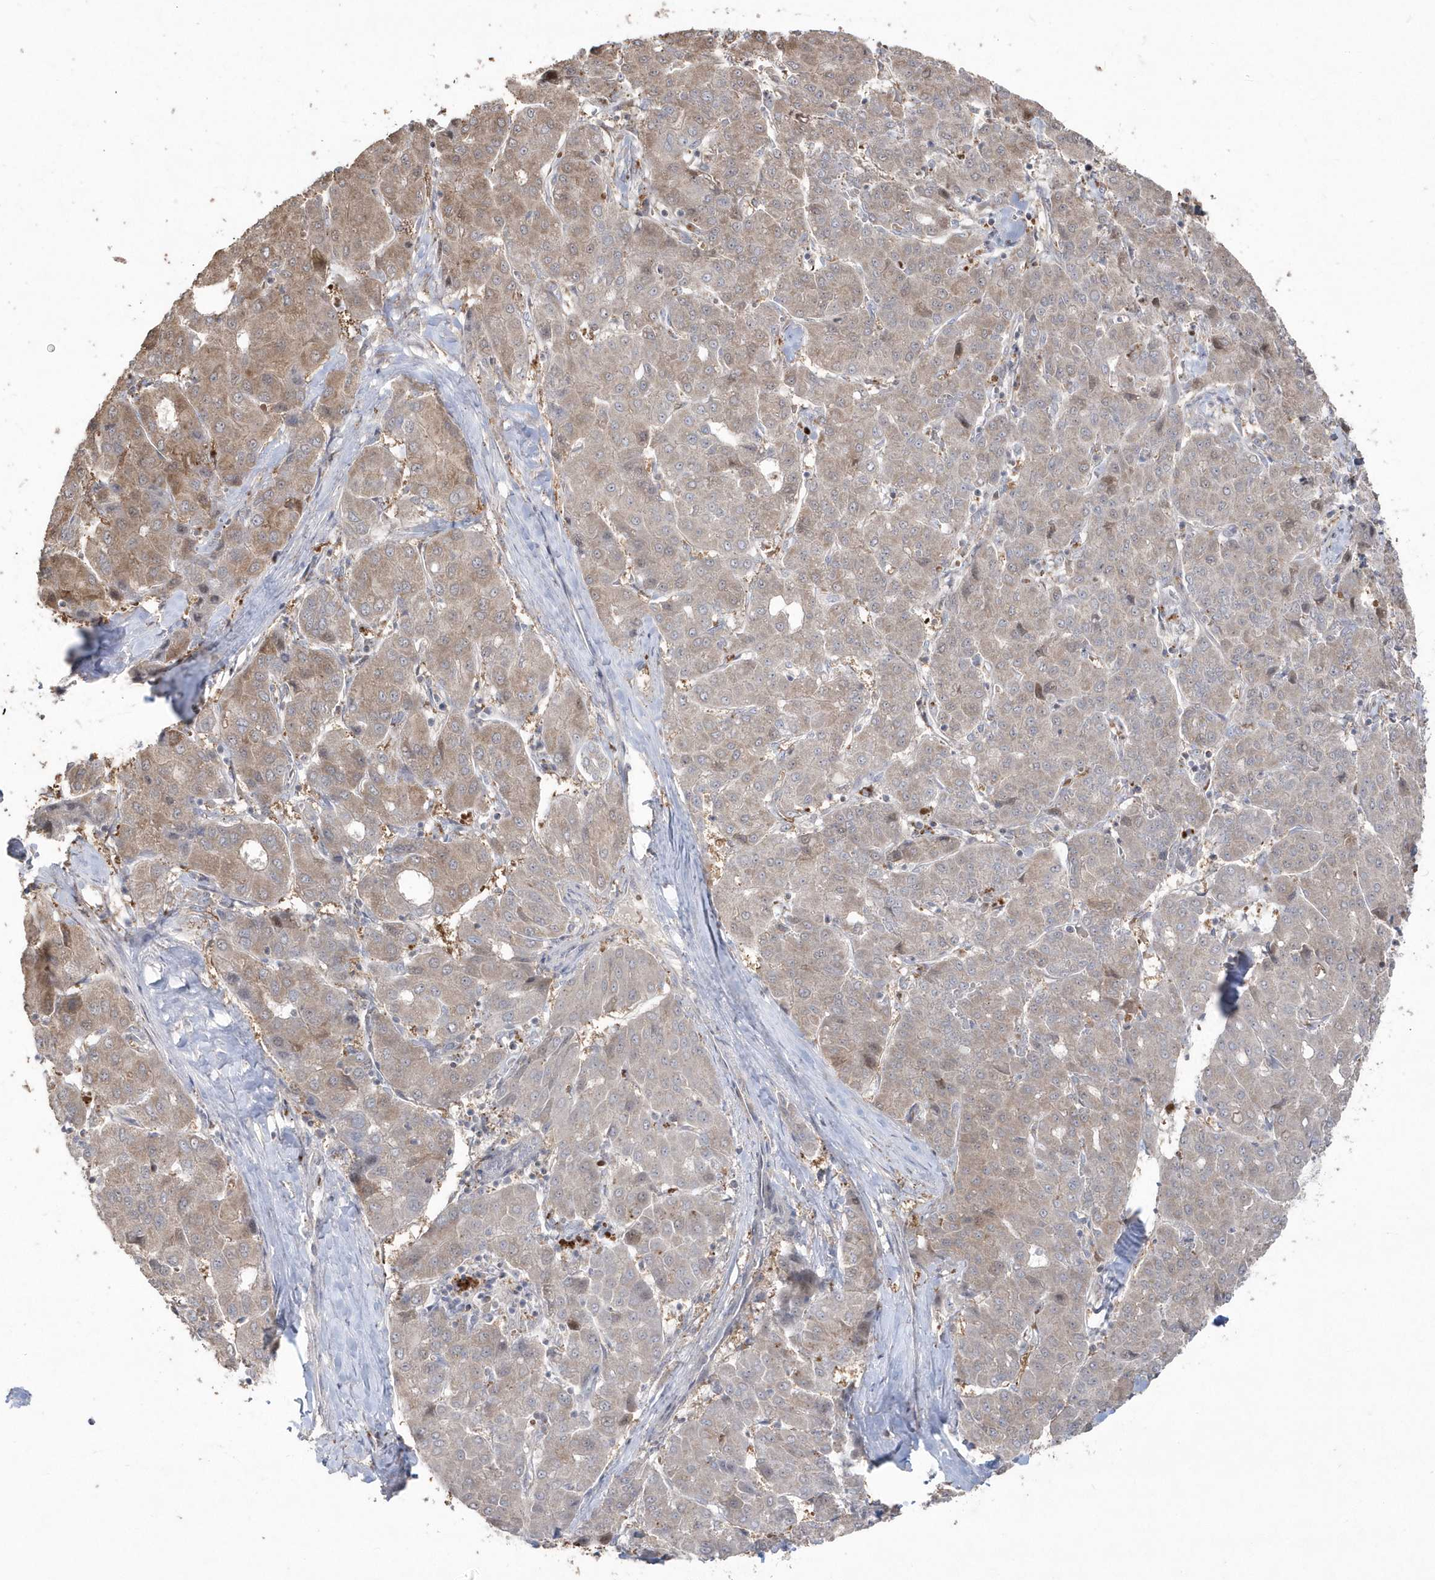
{"staining": {"intensity": "weak", "quantity": "25%-75%", "location": "cytoplasmic/membranous"}, "tissue": "liver cancer", "cell_type": "Tumor cells", "image_type": "cancer", "snomed": [{"axis": "morphology", "description": "Carcinoma, Hepatocellular, NOS"}, {"axis": "topography", "description": "Liver"}], "caption": "An immunohistochemistry (IHC) histopathology image of tumor tissue is shown. Protein staining in brown labels weak cytoplasmic/membranous positivity in liver cancer within tumor cells. (DAB (3,3'-diaminobenzidine) IHC, brown staining for protein, blue staining for nuclei).", "gene": "GEMIN6", "patient": {"sex": "male", "age": 65}}